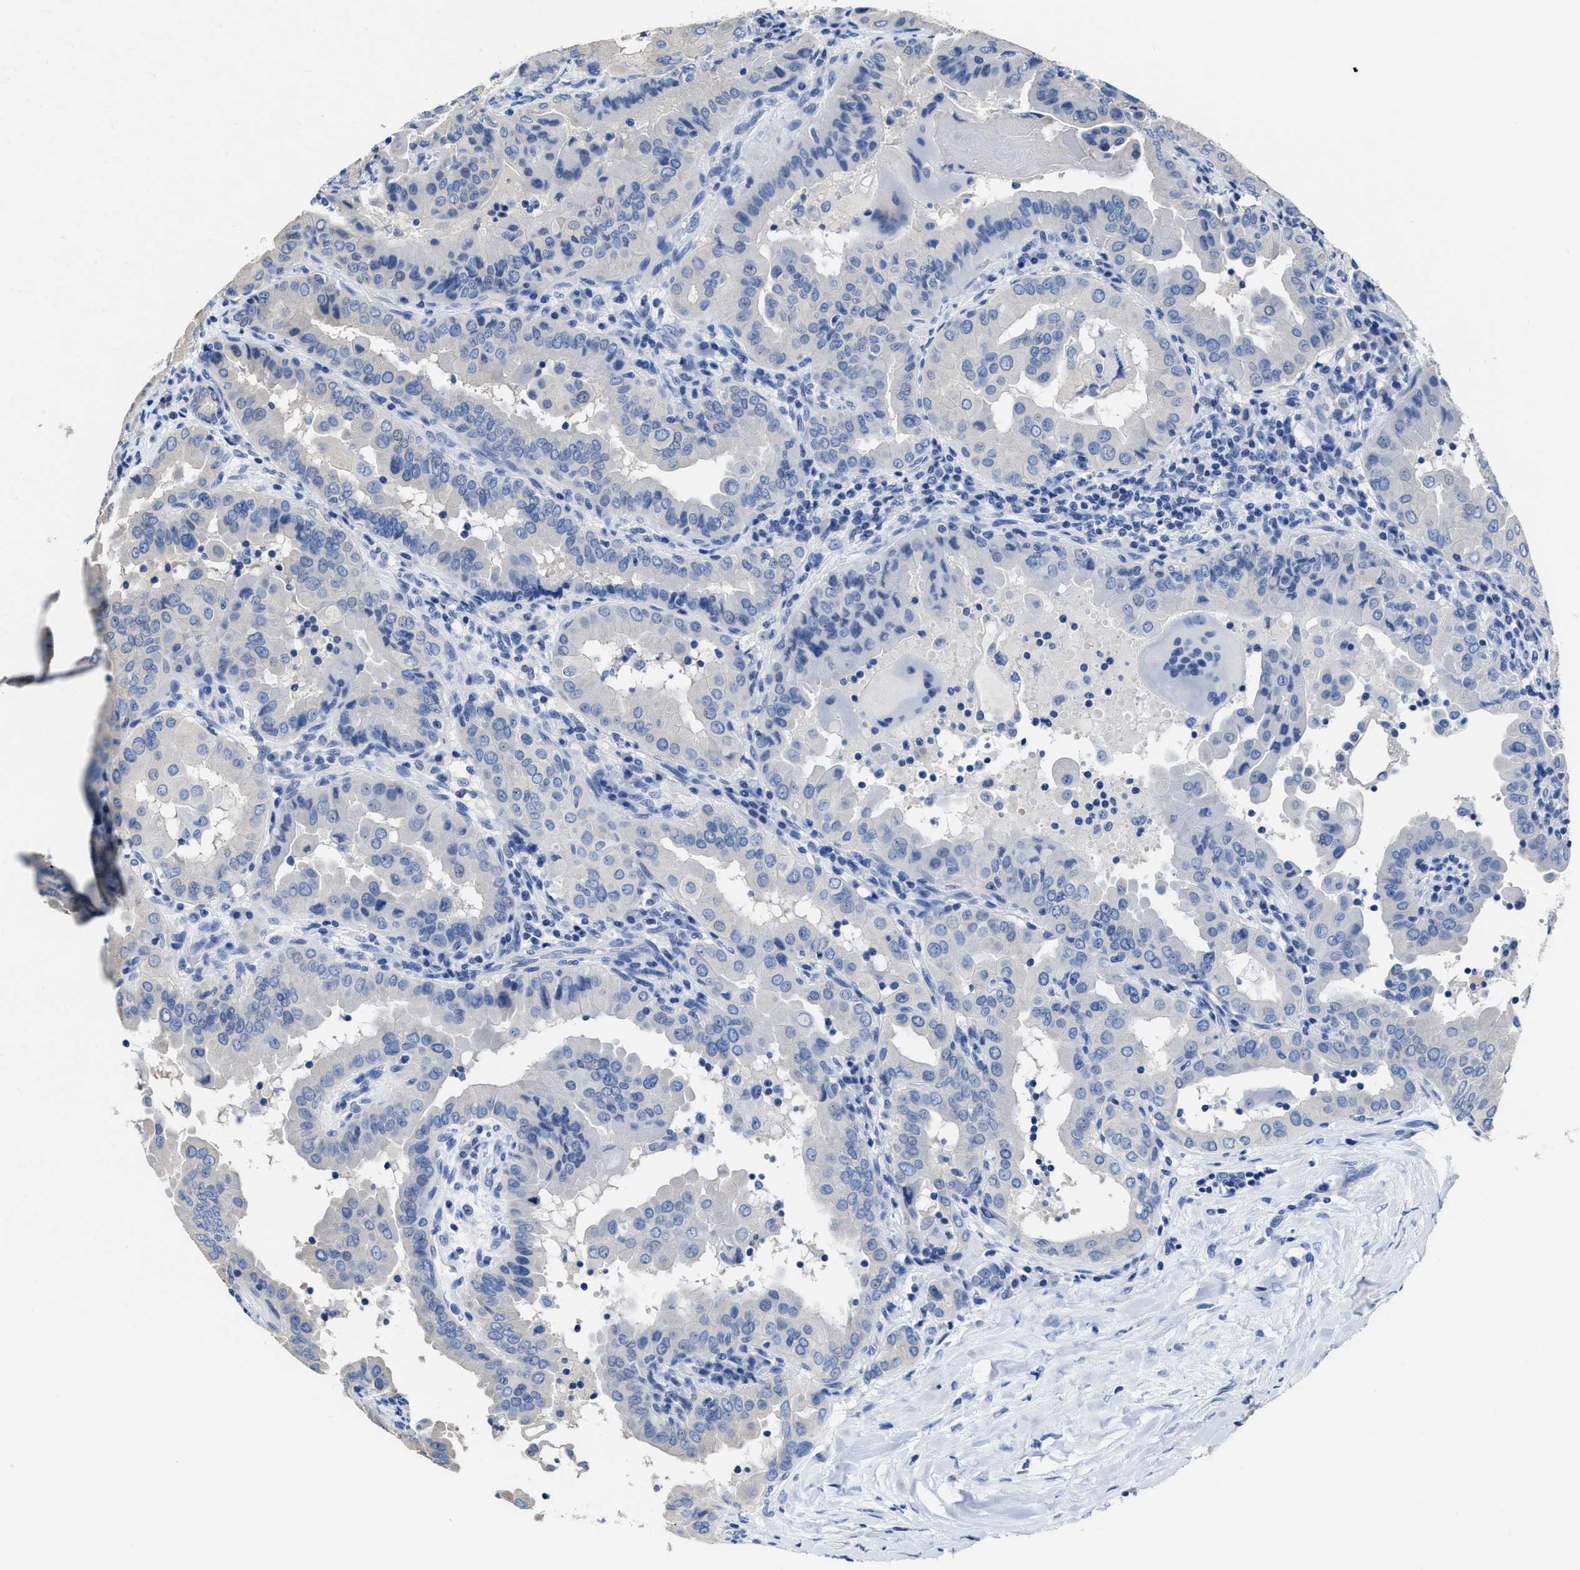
{"staining": {"intensity": "negative", "quantity": "none", "location": "none"}, "tissue": "thyroid cancer", "cell_type": "Tumor cells", "image_type": "cancer", "snomed": [{"axis": "morphology", "description": "Papillary adenocarcinoma, NOS"}, {"axis": "topography", "description": "Thyroid gland"}], "caption": "Photomicrograph shows no significant protein positivity in tumor cells of thyroid cancer (papillary adenocarcinoma). (DAB IHC with hematoxylin counter stain).", "gene": "HOOK1", "patient": {"sex": "male", "age": 33}}